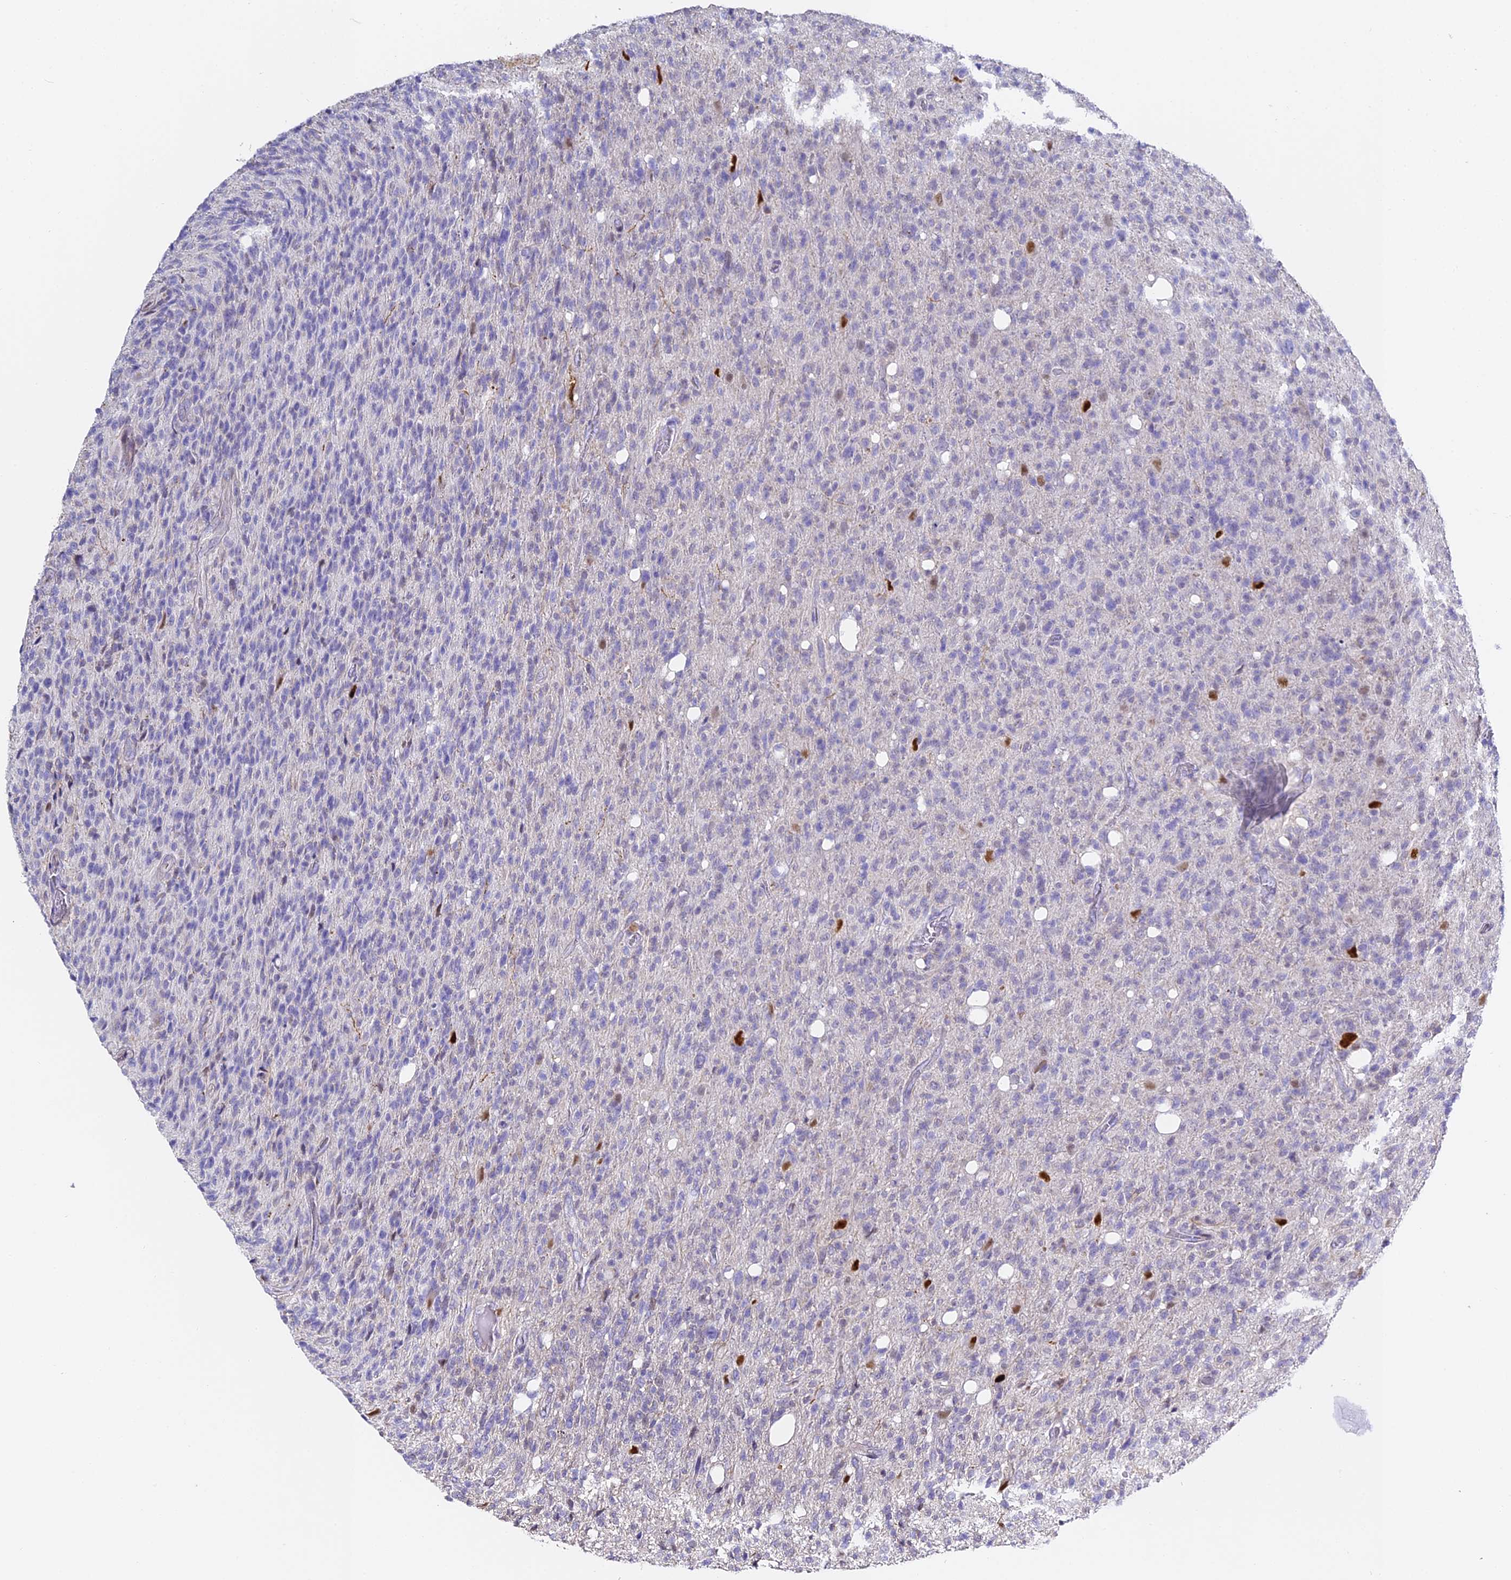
{"staining": {"intensity": "negative", "quantity": "none", "location": "none"}, "tissue": "glioma", "cell_type": "Tumor cells", "image_type": "cancer", "snomed": [{"axis": "morphology", "description": "Glioma, malignant, High grade"}, {"axis": "topography", "description": "Brain"}], "caption": "Immunohistochemistry (IHC) histopathology image of neoplastic tissue: malignant high-grade glioma stained with DAB displays no significant protein staining in tumor cells. Brightfield microscopy of immunohistochemistry (IHC) stained with DAB (brown) and hematoxylin (blue), captured at high magnification.", "gene": "SERP1", "patient": {"sex": "female", "age": 57}}